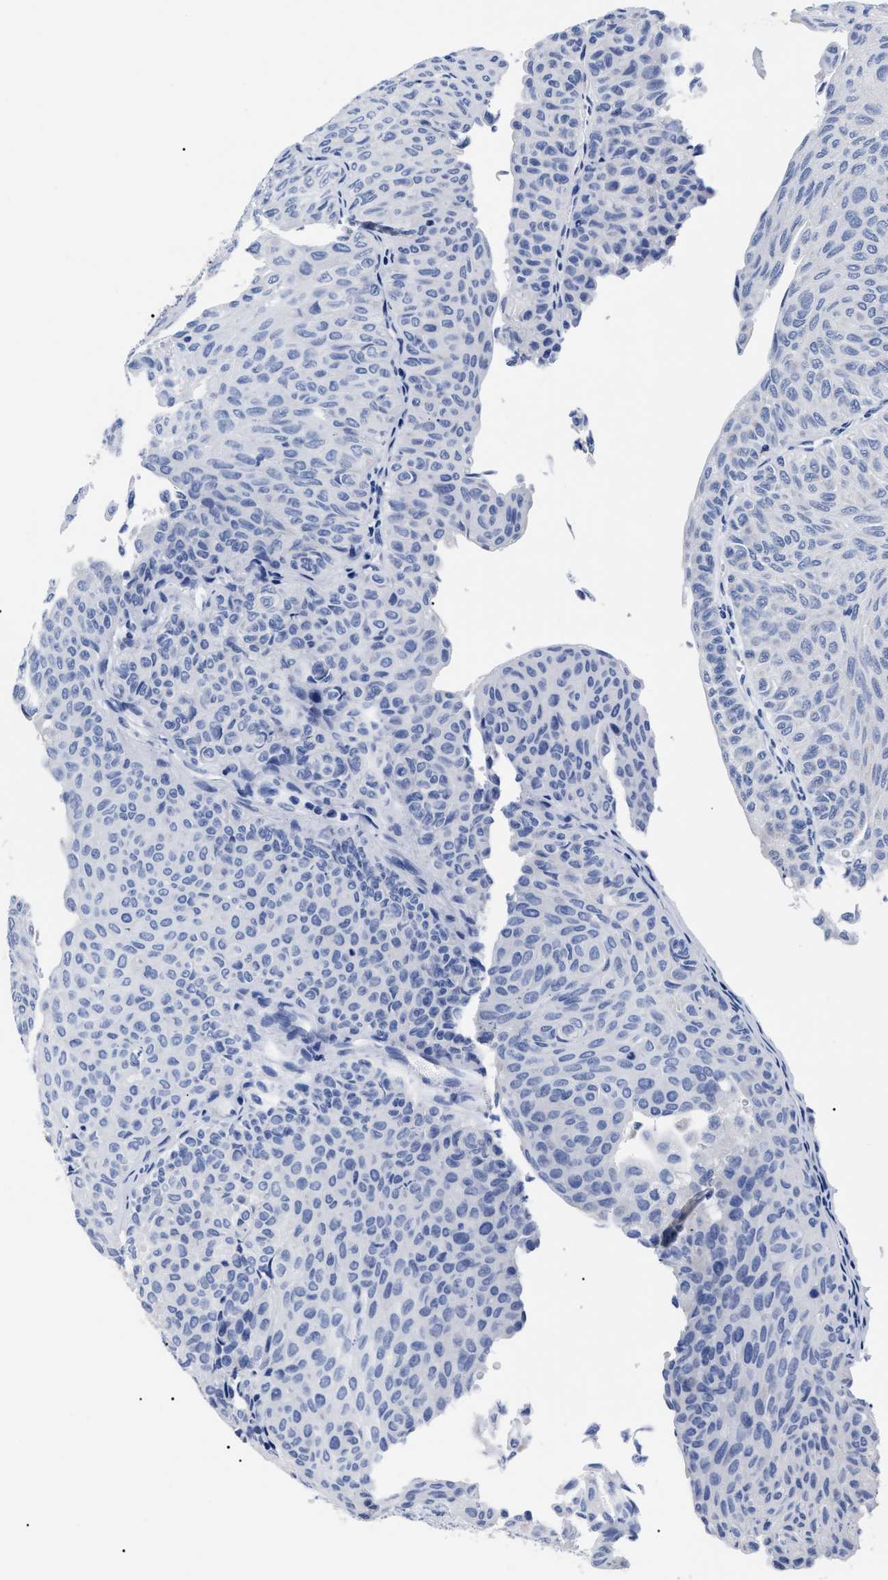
{"staining": {"intensity": "negative", "quantity": "none", "location": "none"}, "tissue": "urothelial cancer", "cell_type": "Tumor cells", "image_type": "cancer", "snomed": [{"axis": "morphology", "description": "Urothelial carcinoma, Low grade"}, {"axis": "topography", "description": "Urinary bladder"}], "caption": "A photomicrograph of human urothelial cancer is negative for staining in tumor cells.", "gene": "ALPG", "patient": {"sex": "male", "age": 78}}